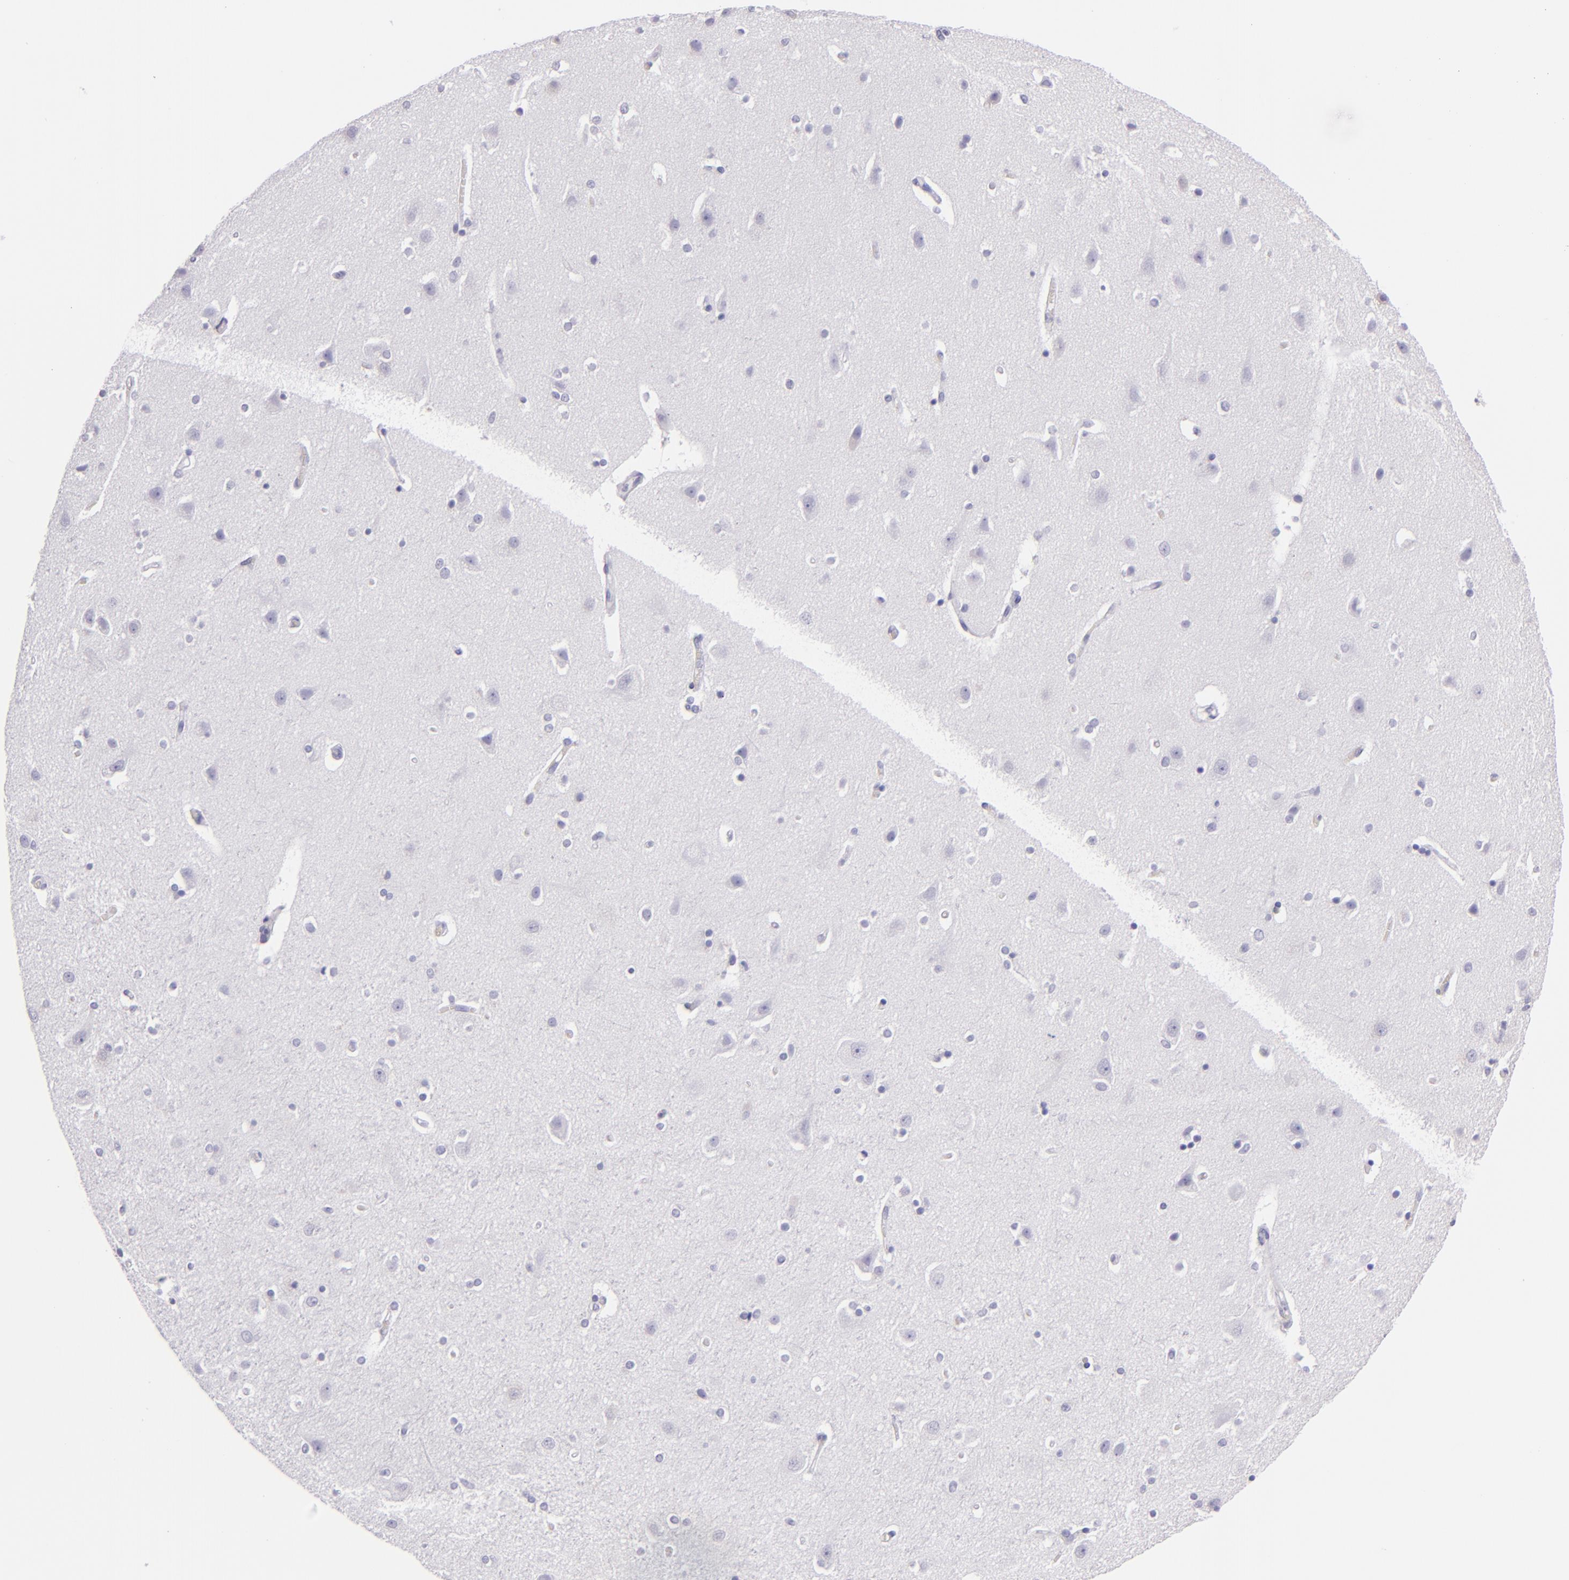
{"staining": {"intensity": "negative", "quantity": "none", "location": "none"}, "tissue": "caudate", "cell_type": "Glial cells", "image_type": "normal", "snomed": [{"axis": "morphology", "description": "Normal tissue, NOS"}, {"axis": "topography", "description": "Lateral ventricle wall"}], "caption": "This photomicrograph is of benign caudate stained with immunohistochemistry (IHC) to label a protein in brown with the nuclei are counter-stained blue. There is no staining in glial cells. The staining is performed using DAB brown chromogen with nuclei counter-stained in using hematoxylin.", "gene": "MUC5AC", "patient": {"sex": "female", "age": 54}}